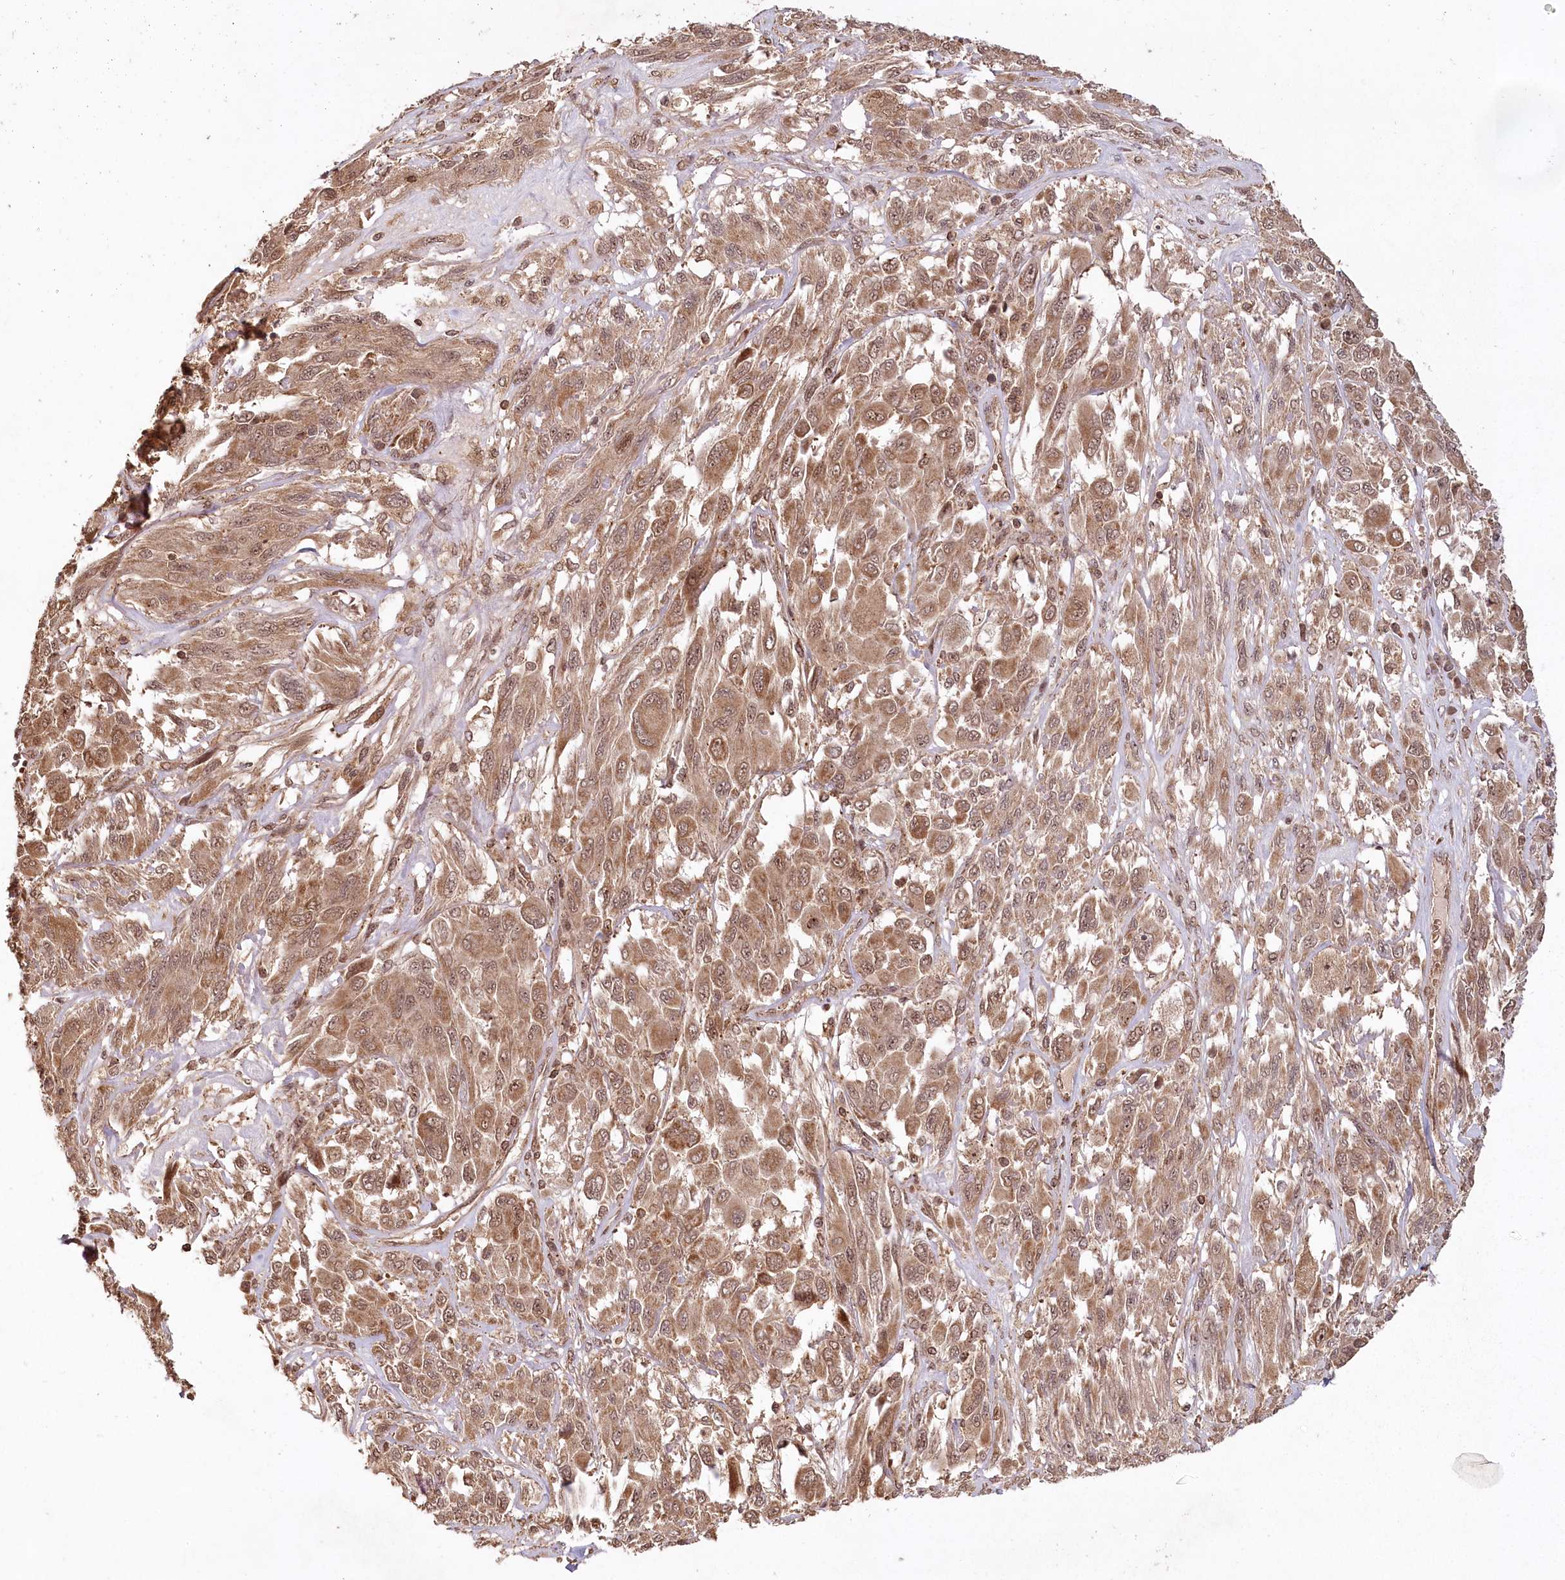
{"staining": {"intensity": "moderate", "quantity": ">75%", "location": "cytoplasmic/membranous,nuclear"}, "tissue": "melanoma", "cell_type": "Tumor cells", "image_type": "cancer", "snomed": [{"axis": "morphology", "description": "Malignant melanoma, NOS"}, {"axis": "topography", "description": "Skin"}], "caption": "Malignant melanoma stained with DAB (3,3'-diaminobenzidine) IHC demonstrates medium levels of moderate cytoplasmic/membranous and nuclear positivity in about >75% of tumor cells.", "gene": "MICU1", "patient": {"sex": "female", "age": 91}}